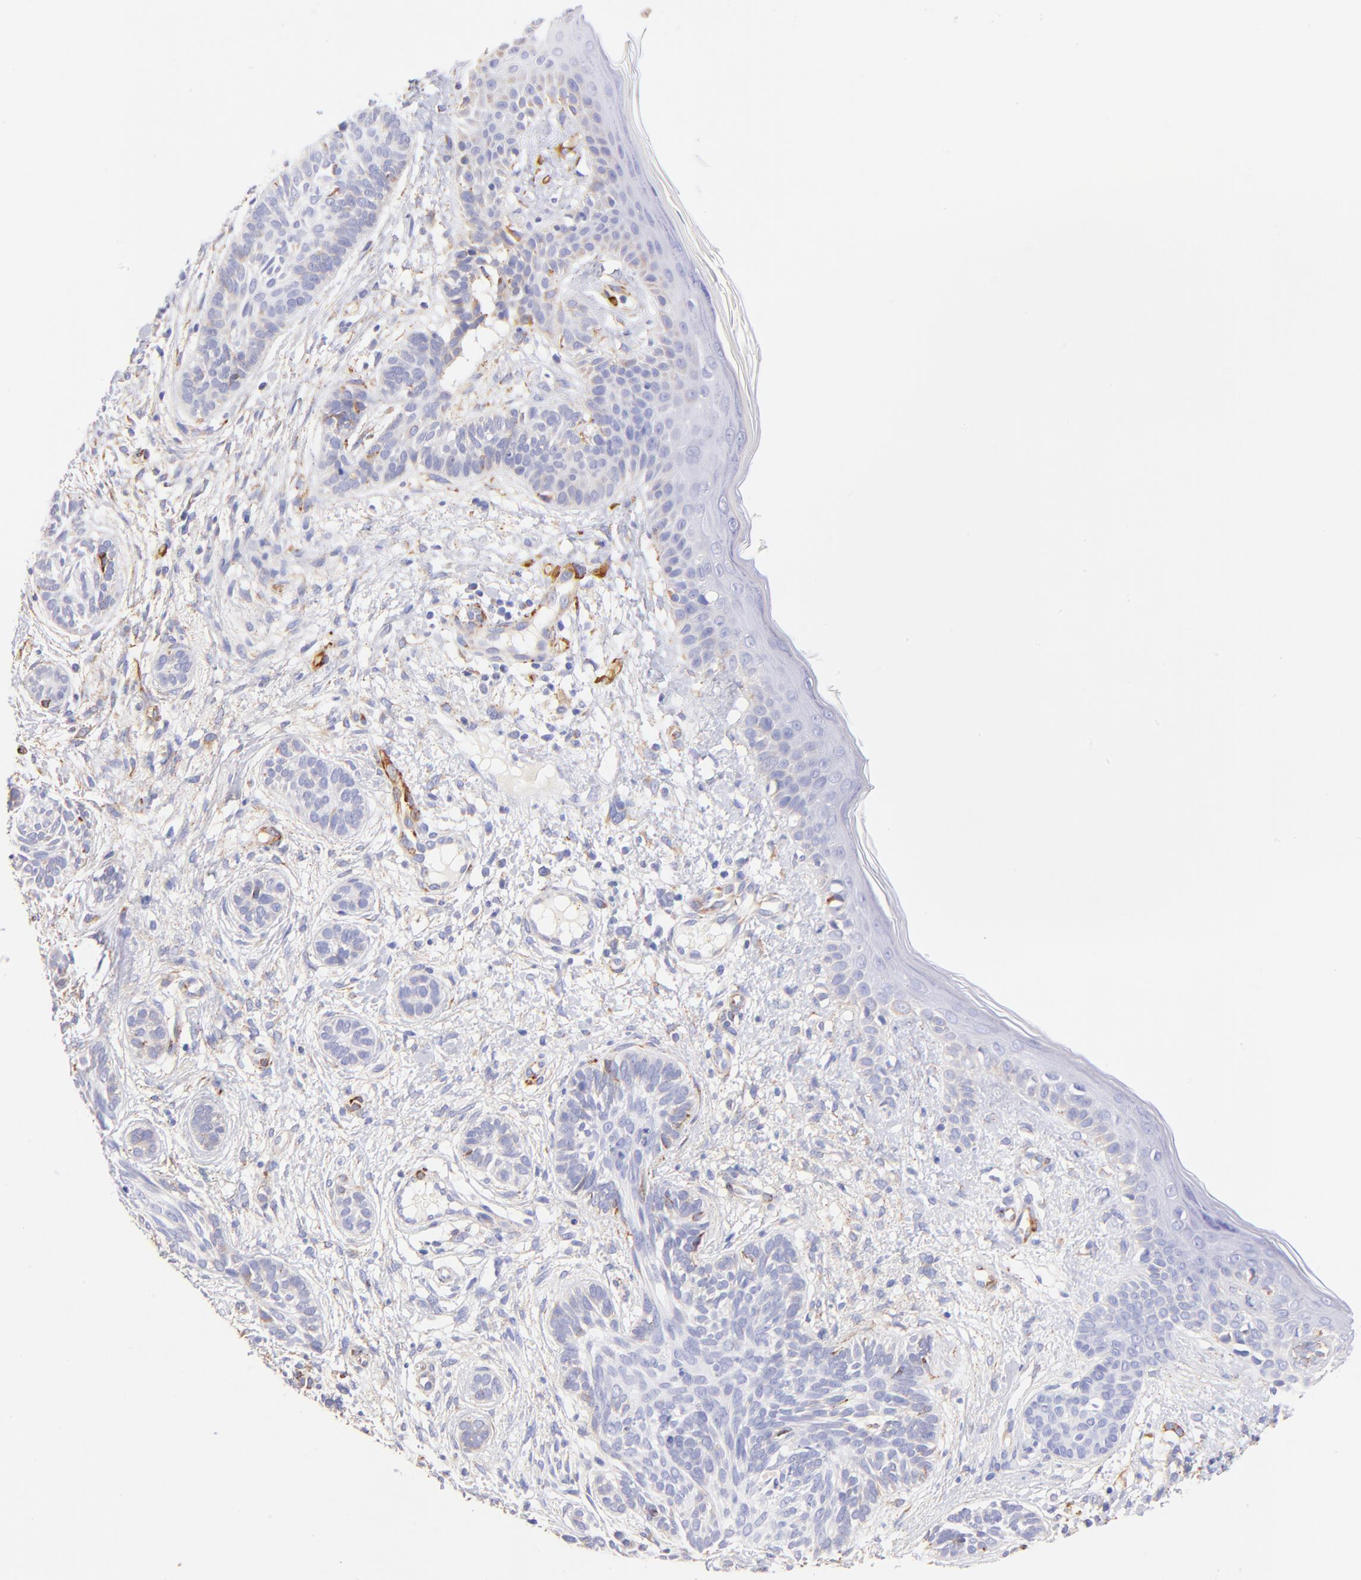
{"staining": {"intensity": "negative", "quantity": "none", "location": "none"}, "tissue": "skin cancer", "cell_type": "Tumor cells", "image_type": "cancer", "snomed": [{"axis": "morphology", "description": "Normal tissue, NOS"}, {"axis": "morphology", "description": "Basal cell carcinoma"}, {"axis": "topography", "description": "Skin"}], "caption": "High power microscopy photomicrograph of an immunohistochemistry image of skin cancer, revealing no significant staining in tumor cells.", "gene": "SPARC", "patient": {"sex": "male", "age": 63}}